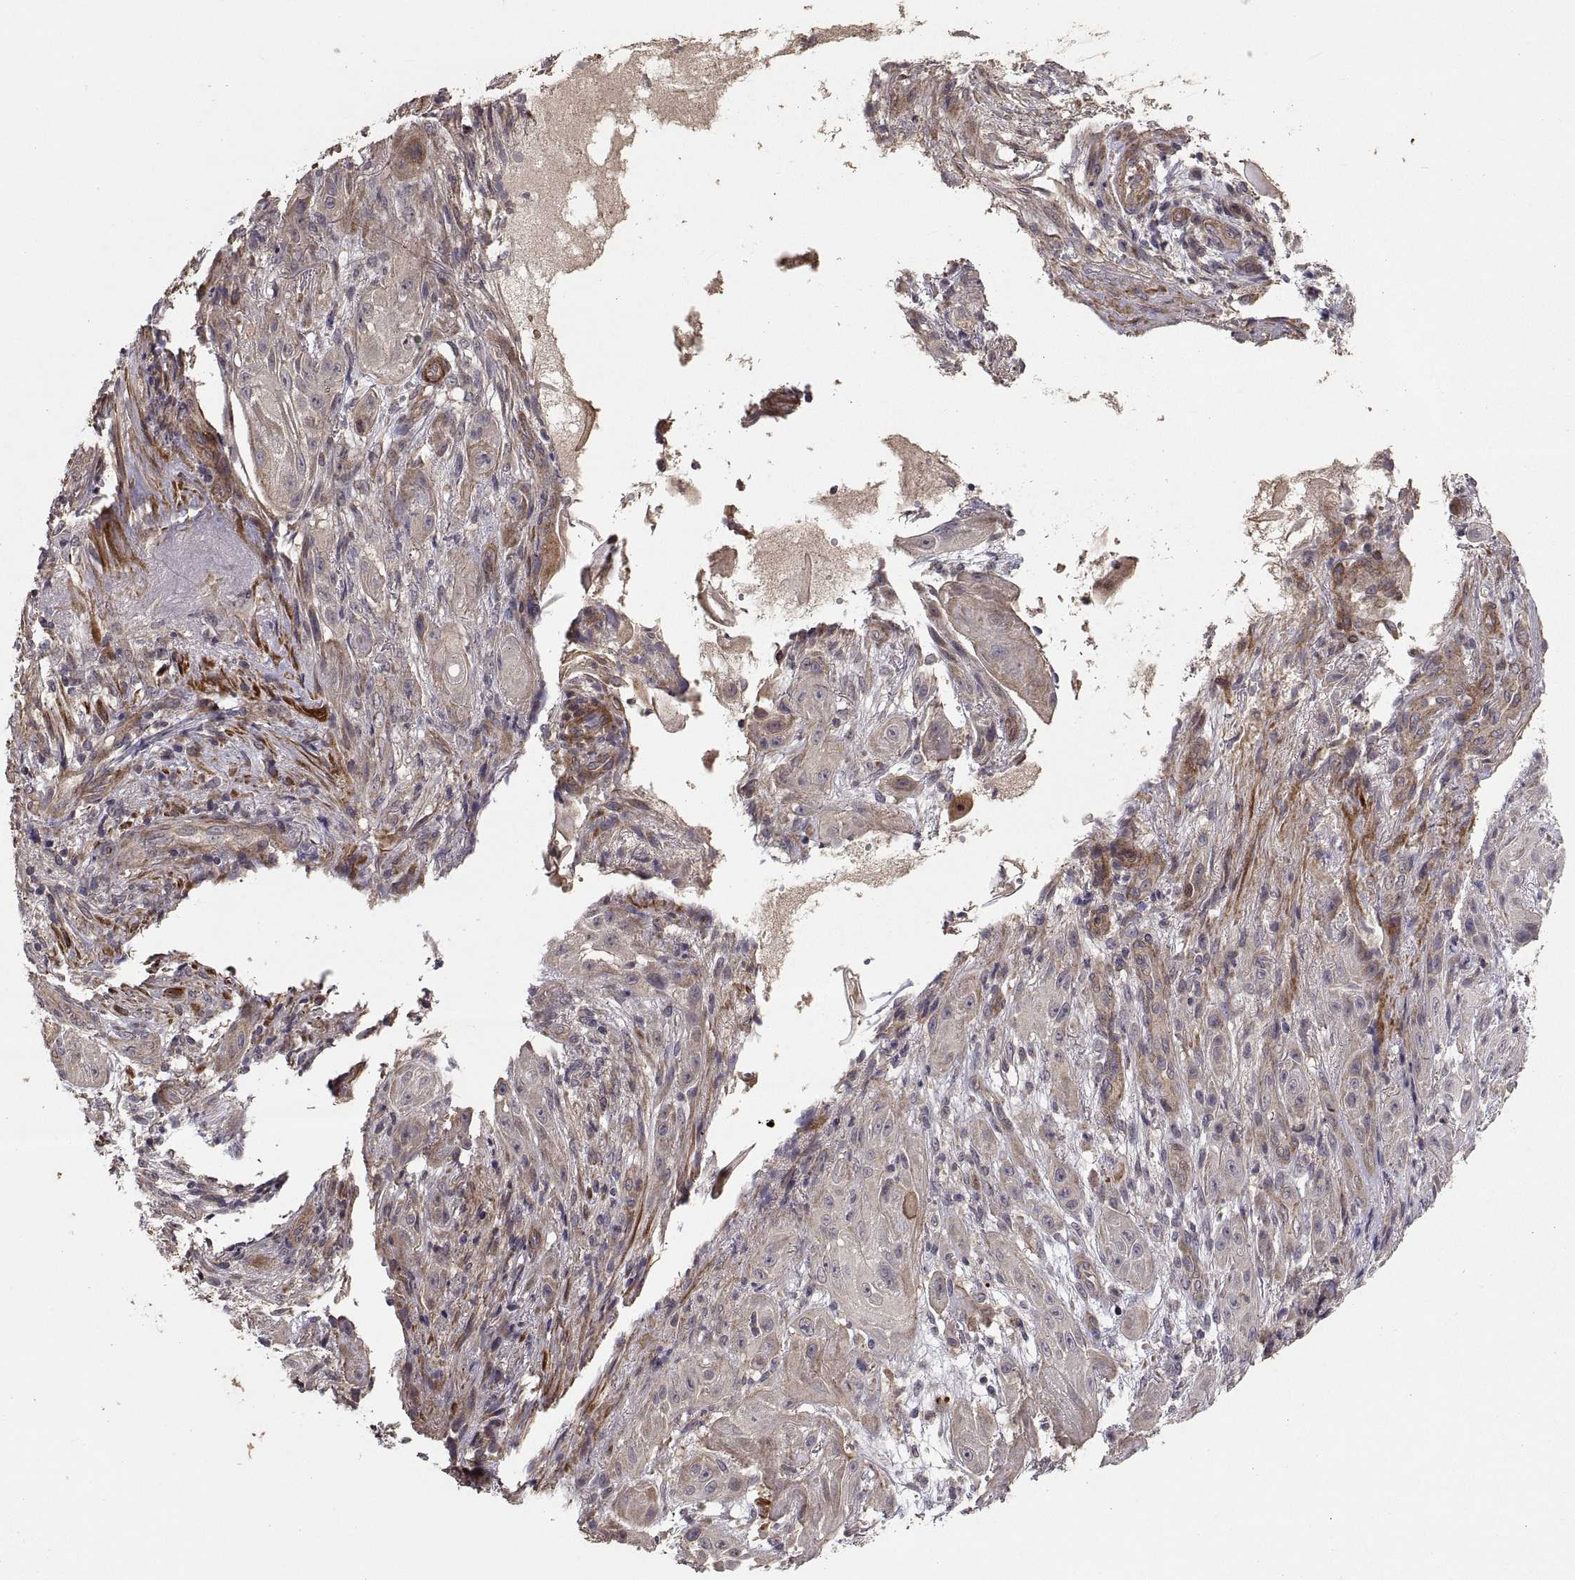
{"staining": {"intensity": "weak", "quantity": "<25%", "location": "cytoplasmic/membranous"}, "tissue": "skin cancer", "cell_type": "Tumor cells", "image_type": "cancer", "snomed": [{"axis": "morphology", "description": "Squamous cell carcinoma, NOS"}, {"axis": "topography", "description": "Skin"}], "caption": "This is an immunohistochemistry image of human skin squamous cell carcinoma. There is no positivity in tumor cells.", "gene": "PMM2", "patient": {"sex": "male", "age": 62}}